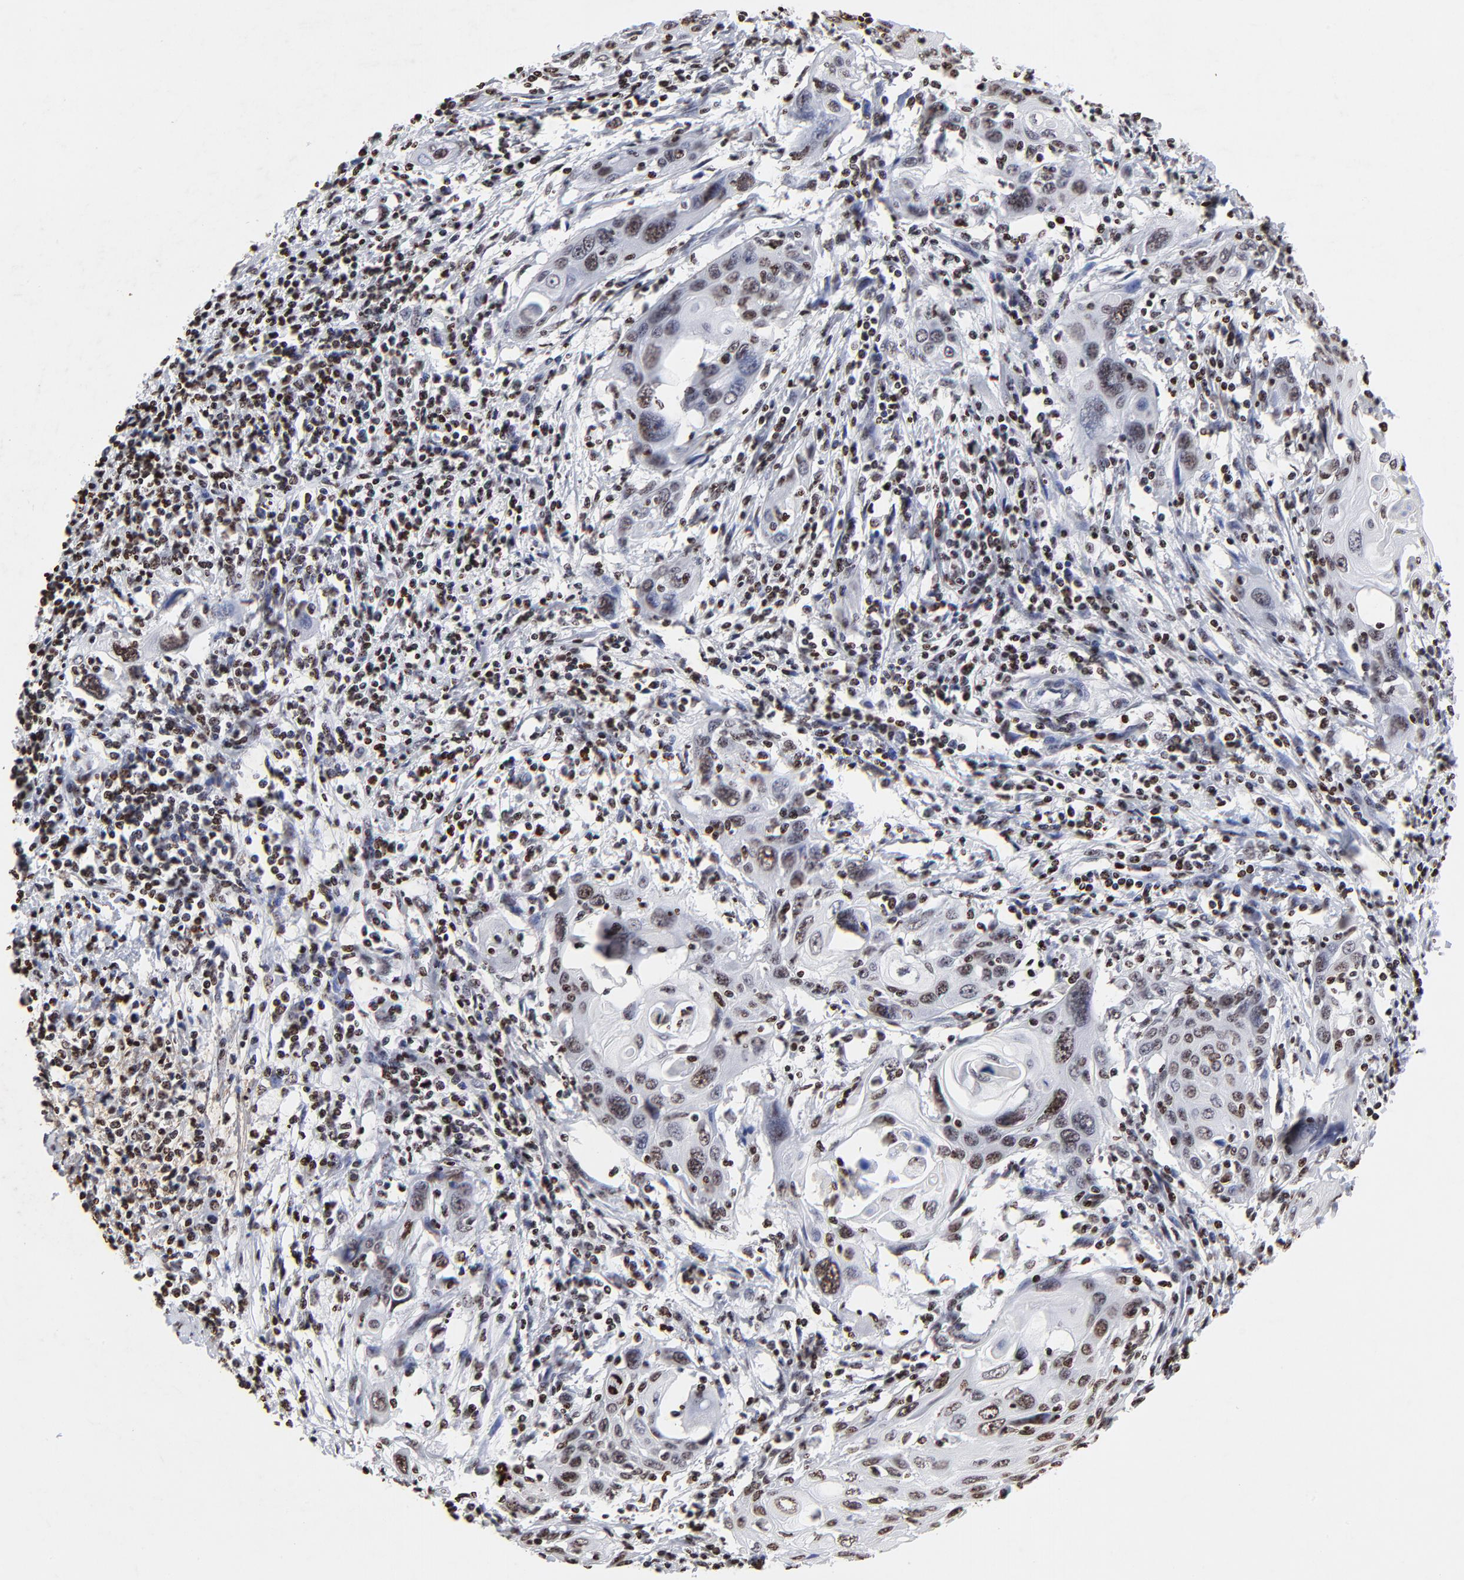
{"staining": {"intensity": "moderate", "quantity": ">75%", "location": "nuclear"}, "tissue": "cervical cancer", "cell_type": "Tumor cells", "image_type": "cancer", "snomed": [{"axis": "morphology", "description": "Squamous cell carcinoma, NOS"}, {"axis": "topography", "description": "Cervix"}], "caption": "Protein analysis of cervical cancer (squamous cell carcinoma) tissue reveals moderate nuclear expression in approximately >75% of tumor cells.", "gene": "FBH1", "patient": {"sex": "female", "age": 54}}